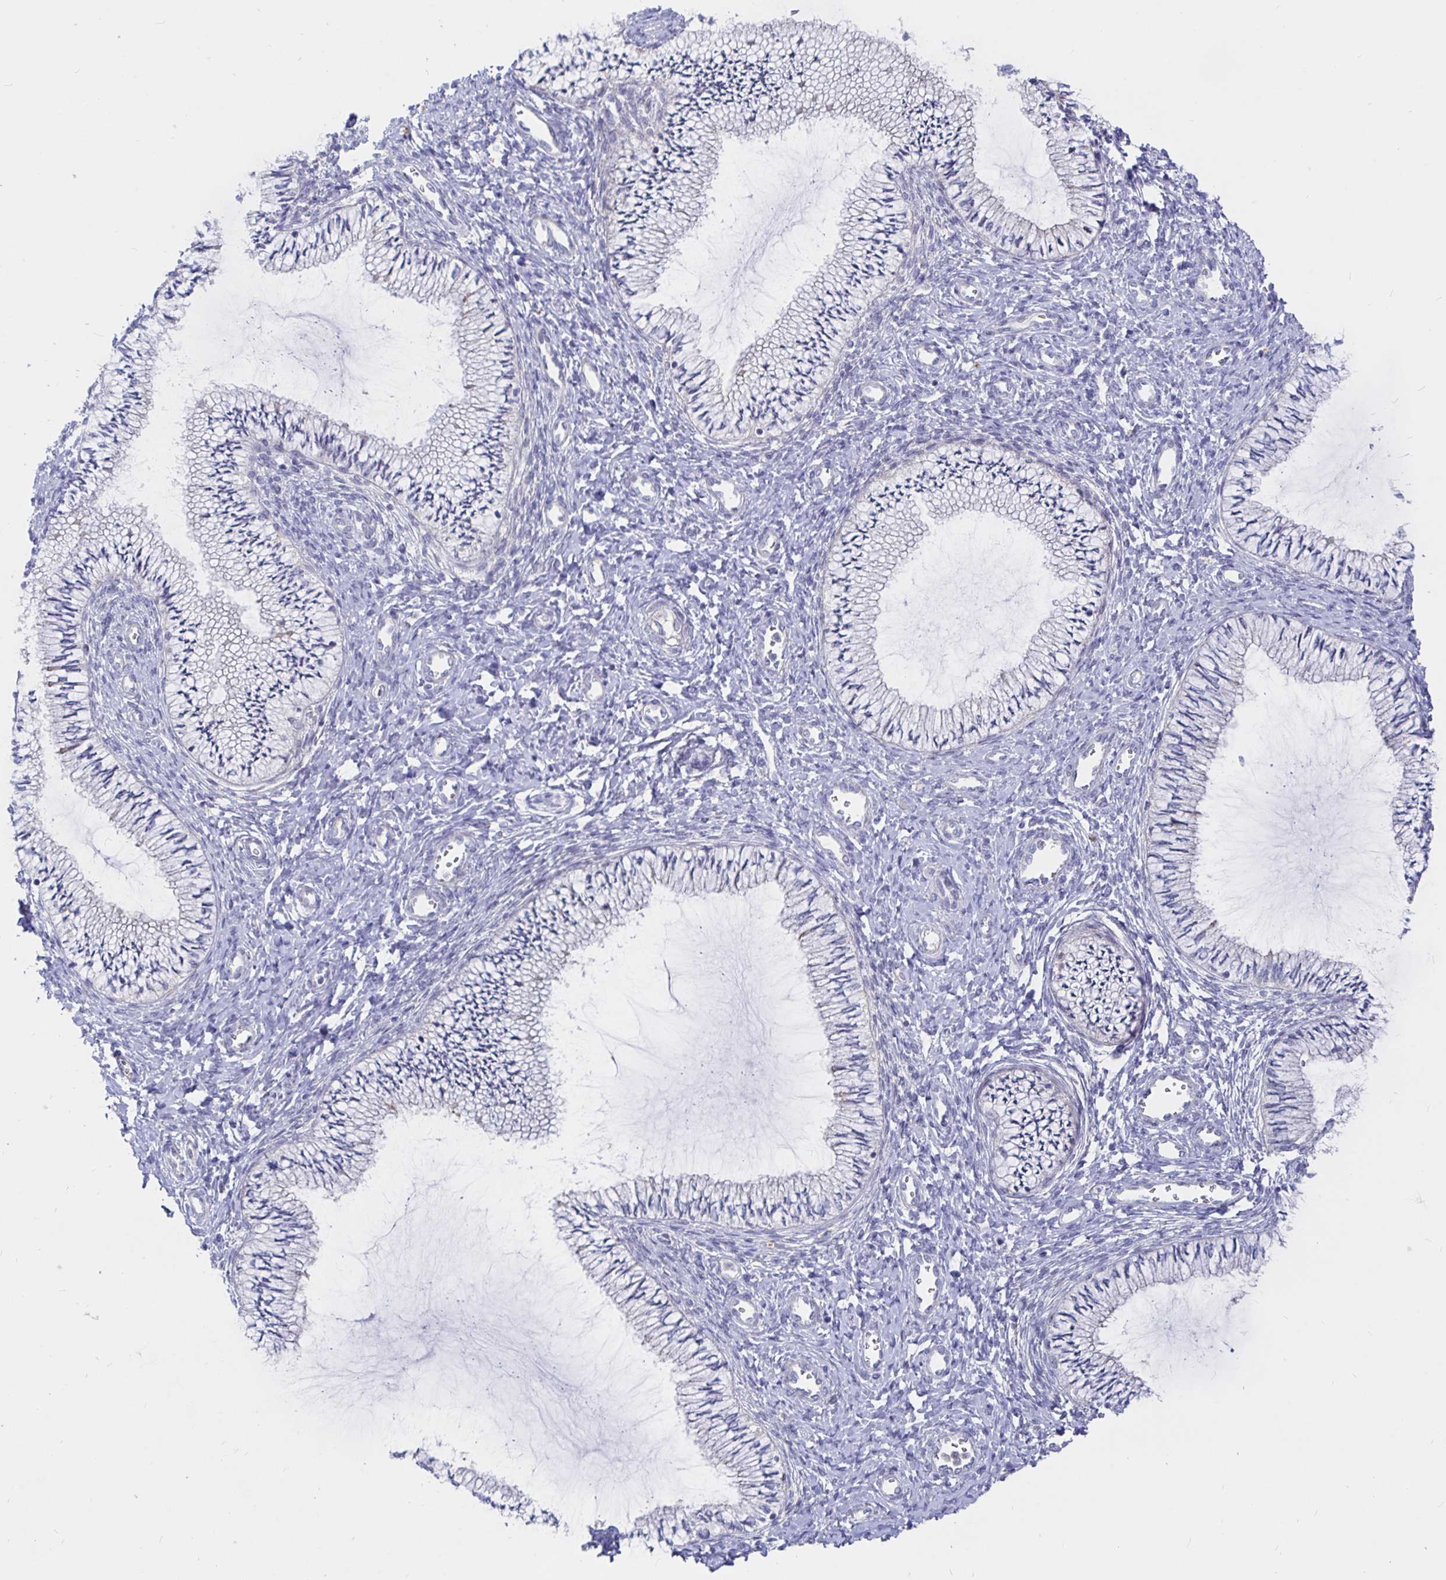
{"staining": {"intensity": "negative", "quantity": "none", "location": "none"}, "tissue": "cervix", "cell_type": "Glandular cells", "image_type": "normal", "snomed": [{"axis": "morphology", "description": "Normal tissue, NOS"}, {"axis": "topography", "description": "Cervix"}], "caption": "An immunohistochemistry (IHC) histopathology image of unremarkable cervix is shown. There is no staining in glandular cells of cervix. (Immunohistochemistry (ihc), brightfield microscopy, high magnification).", "gene": "KCTD19", "patient": {"sex": "female", "age": 24}}